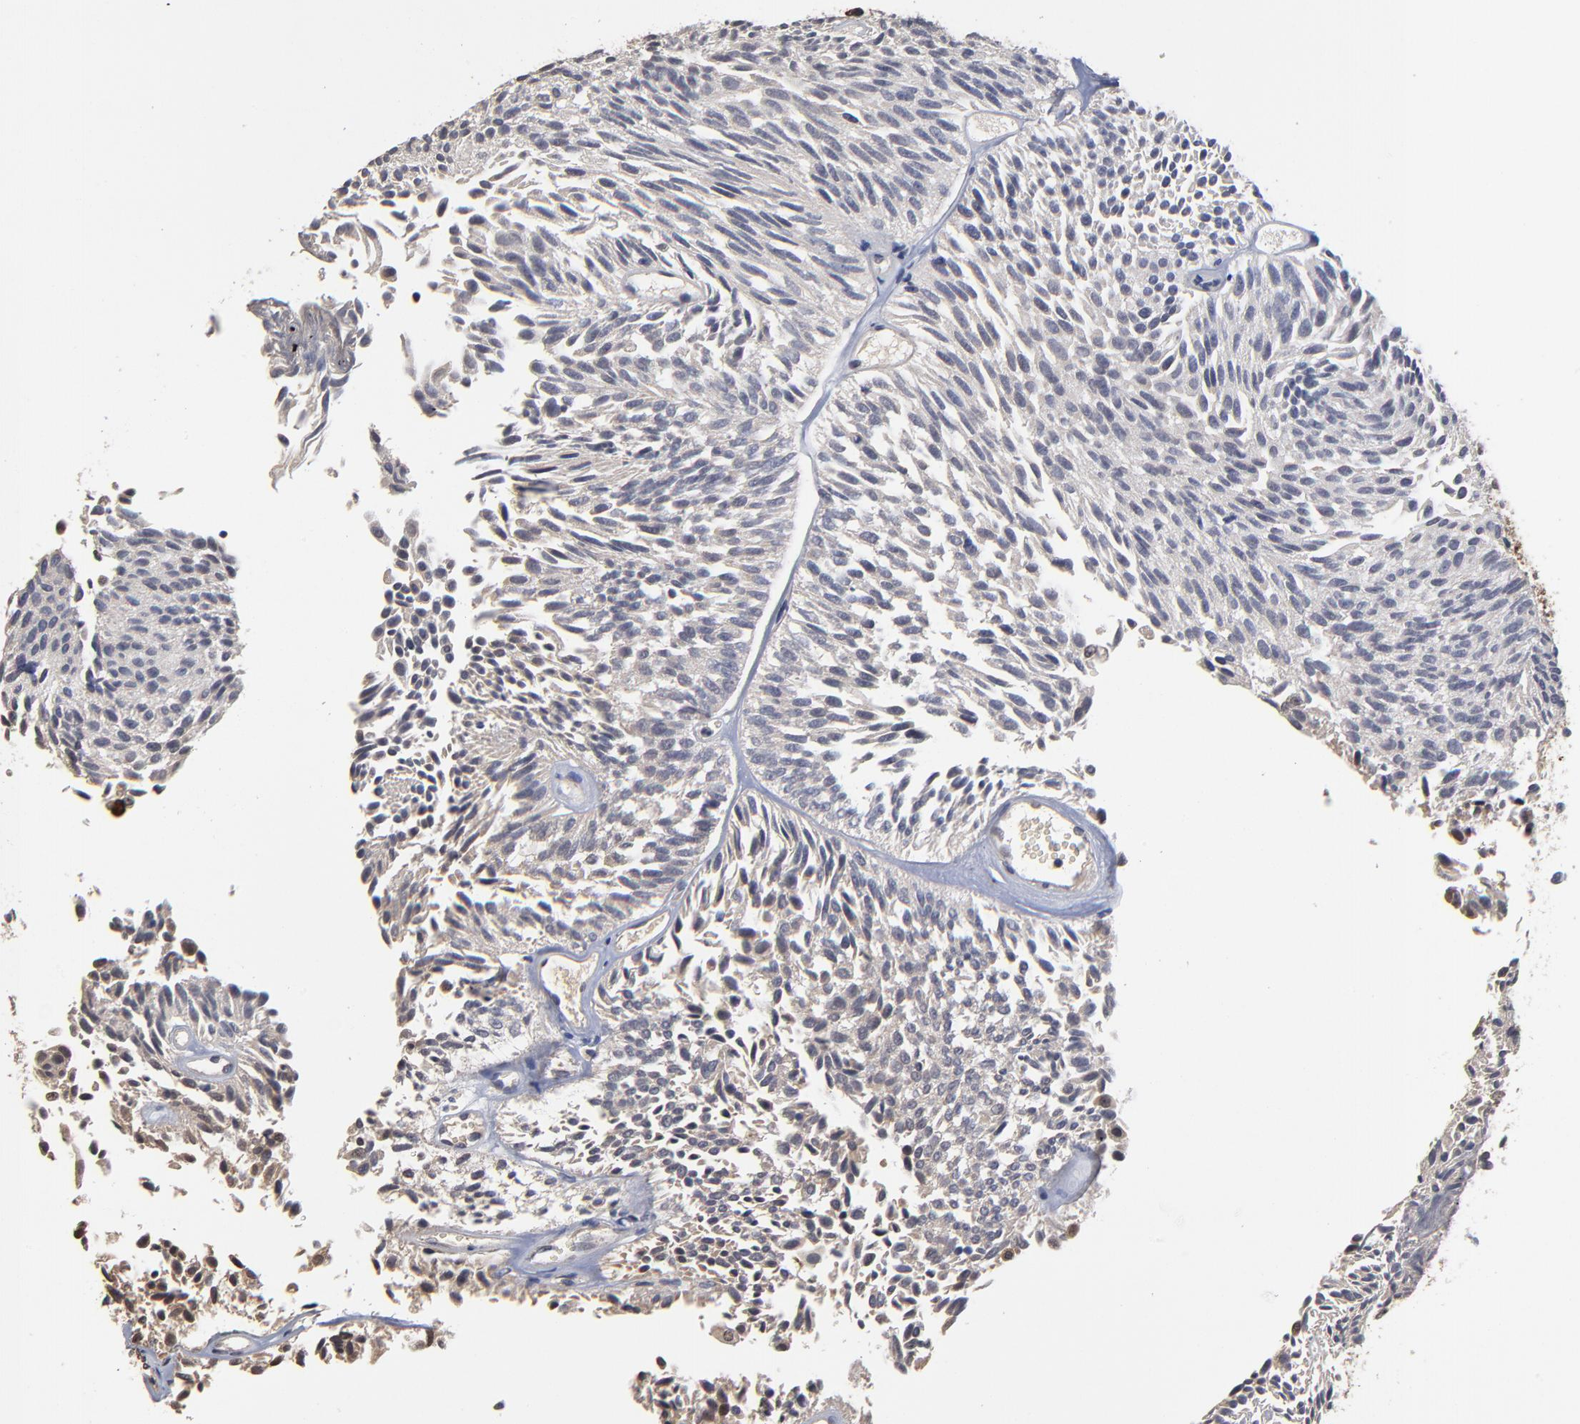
{"staining": {"intensity": "negative", "quantity": "none", "location": "none"}, "tissue": "urothelial cancer", "cell_type": "Tumor cells", "image_type": "cancer", "snomed": [{"axis": "morphology", "description": "Urothelial carcinoma, Low grade"}, {"axis": "topography", "description": "Urinary bladder"}], "caption": "The immunohistochemistry histopathology image has no significant staining in tumor cells of low-grade urothelial carcinoma tissue.", "gene": "ASB8", "patient": {"sex": "male", "age": 76}}